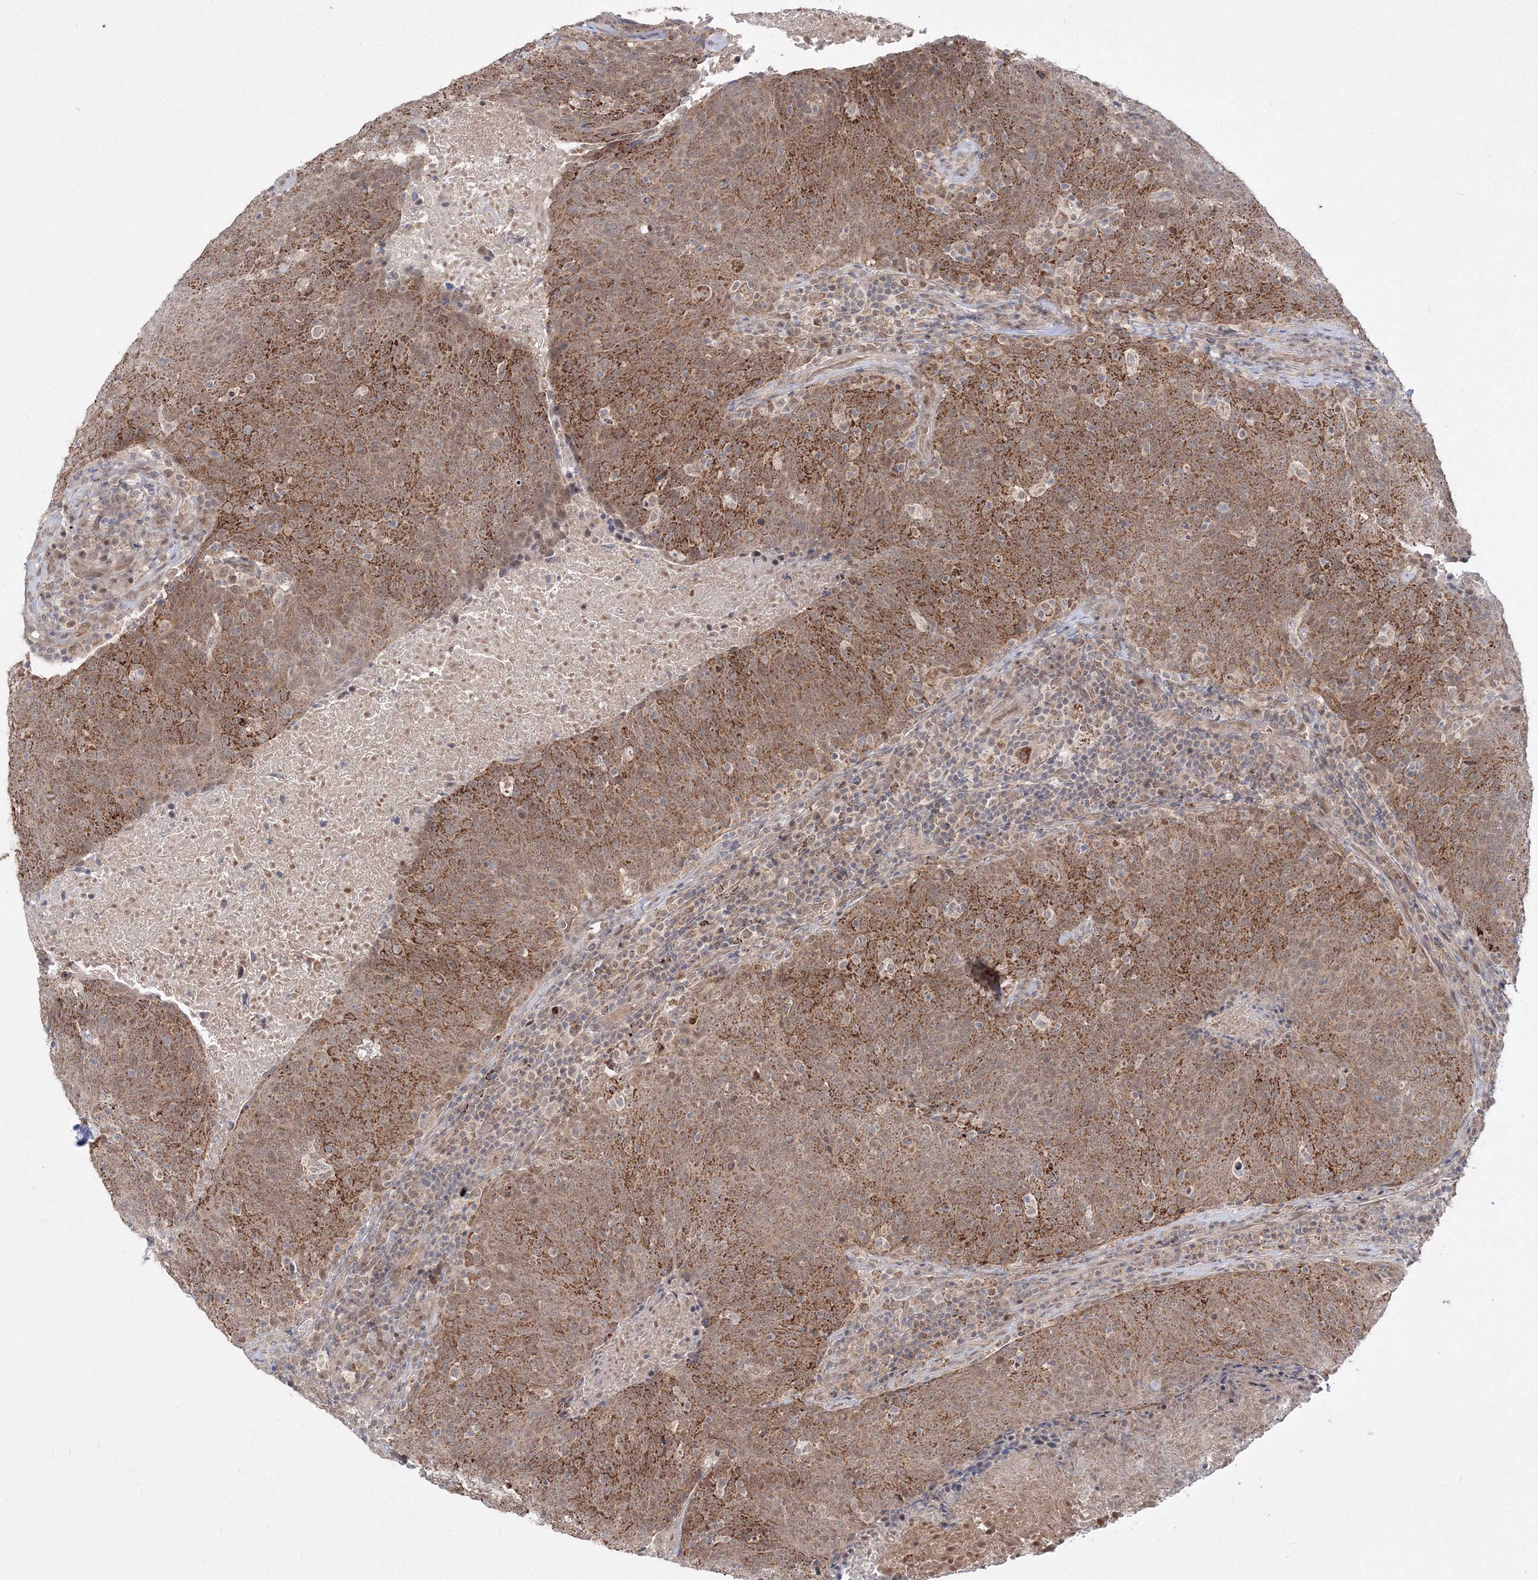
{"staining": {"intensity": "moderate", "quantity": ">75%", "location": "cytoplasmic/membranous"}, "tissue": "head and neck cancer", "cell_type": "Tumor cells", "image_type": "cancer", "snomed": [{"axis": "morphology", "description": "Squamous cell carcinoma, NOS"}, {"axis": "morphology", "description": "Squamous cell carcinoma, metastatic, NOS"}, {"axis": "topography", "description": "Lymph node"}, {"axis": "topography", "description": "Head-Neck"}], "caption": "Immunohistochemical staining of human head and neck cancer (squamous cell carcinoma) displays medium levels of moderate cytoplasmic/membranous protein positivity in about >75% of tumor cells. (DAB IHC, brown staining for protein, blue staining for nuclei).", "gene": "COPS4", "patient": {"sex": "male", "age": 62}}